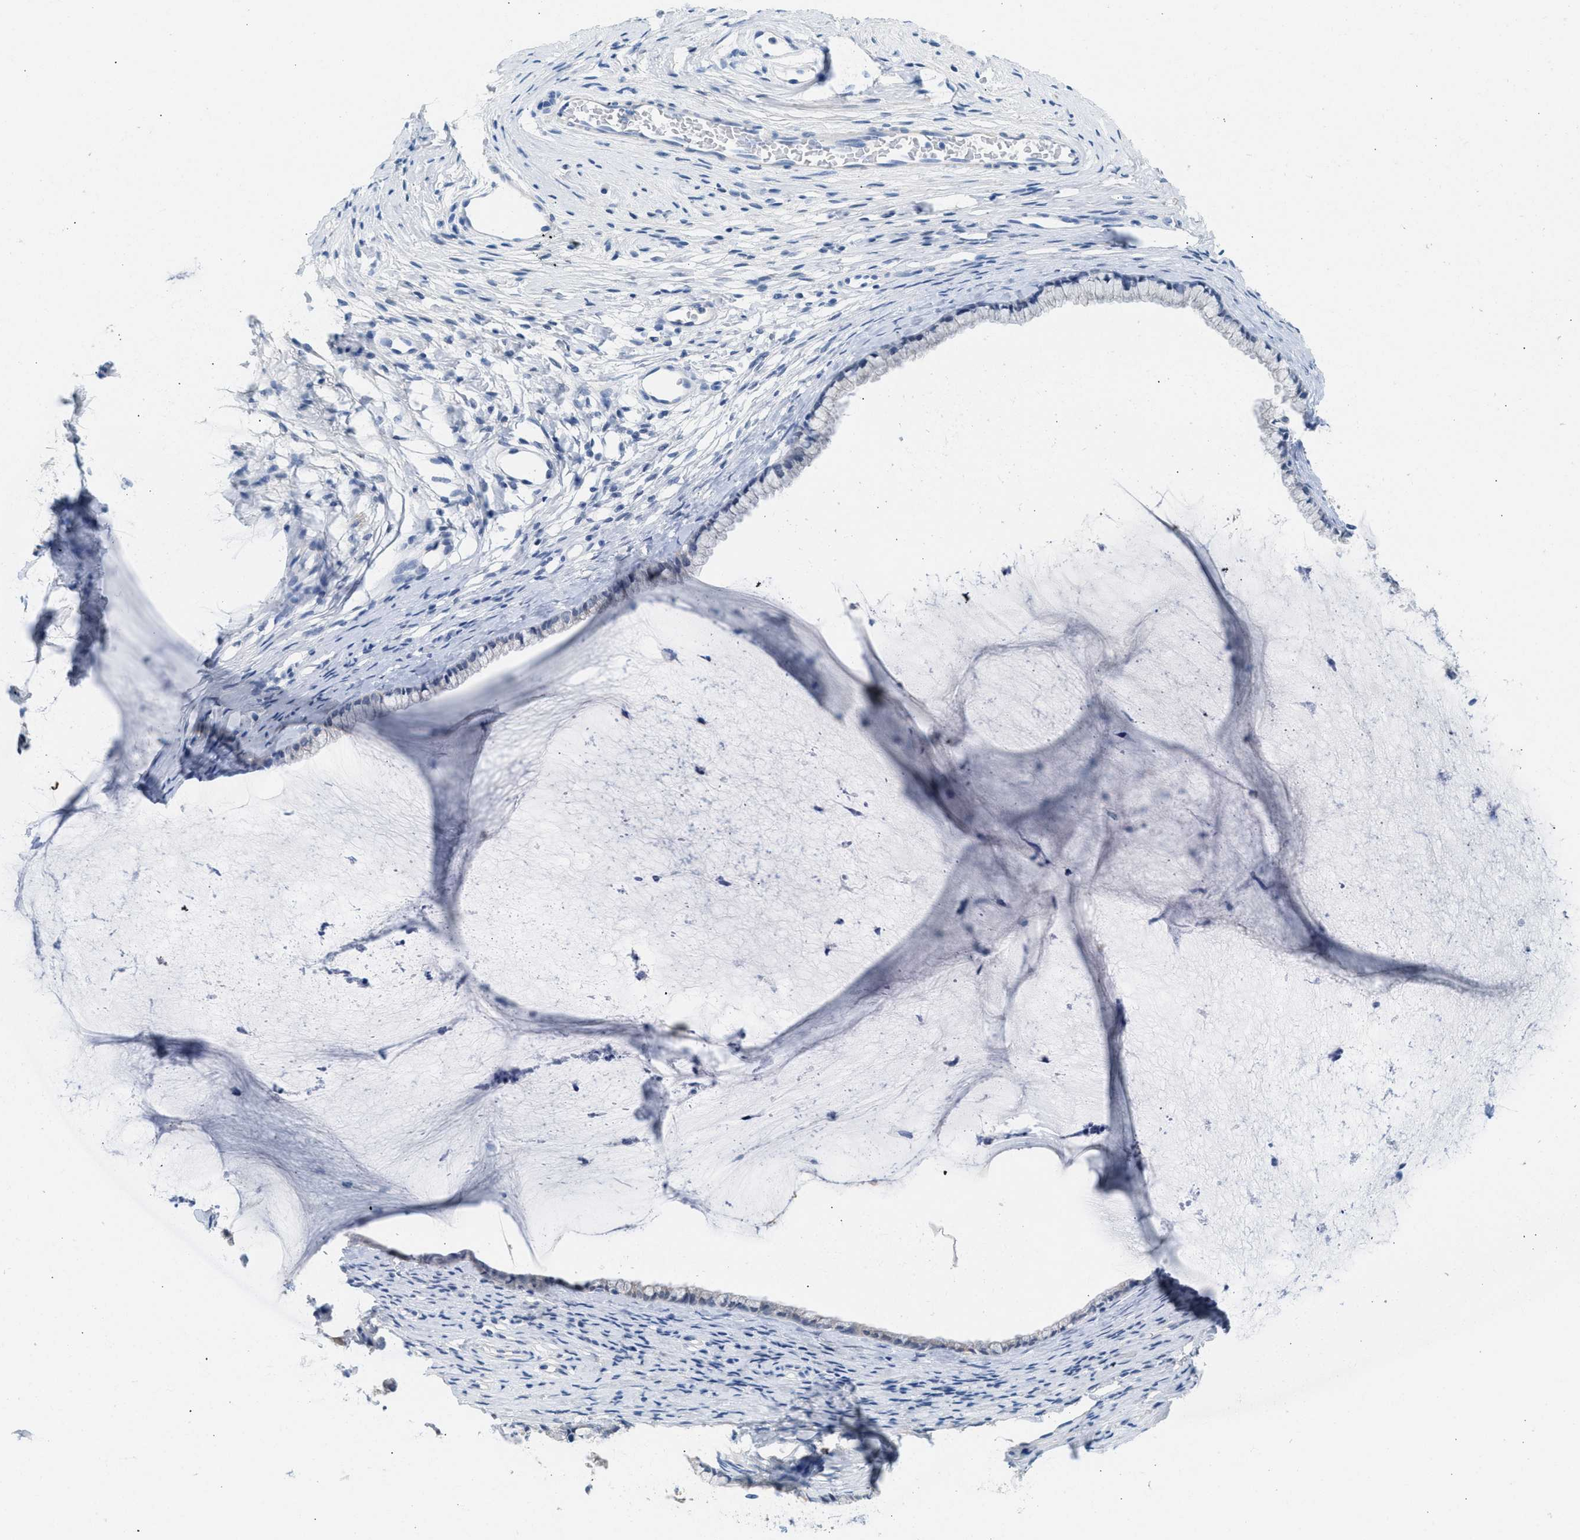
{"staining": {"intensity": "negative", "quantity": "none", "location": "none"}, "tissue": "cervix", "cell_type": "Glandular cells", "image_type": "normal", "snomed": [{"axis": "morphology", "description": "Normal tissue, NOS"}, {"axis": "topography", "description": "Cervix"}], "caption": "Immunohistochemistry (IHC) histopathology image of benign human cervix stained for a protein (brown), which reveals no expression in glandular cells.", "gene": "SPAM1", "patient": {"sex": "female", "age": 77}}